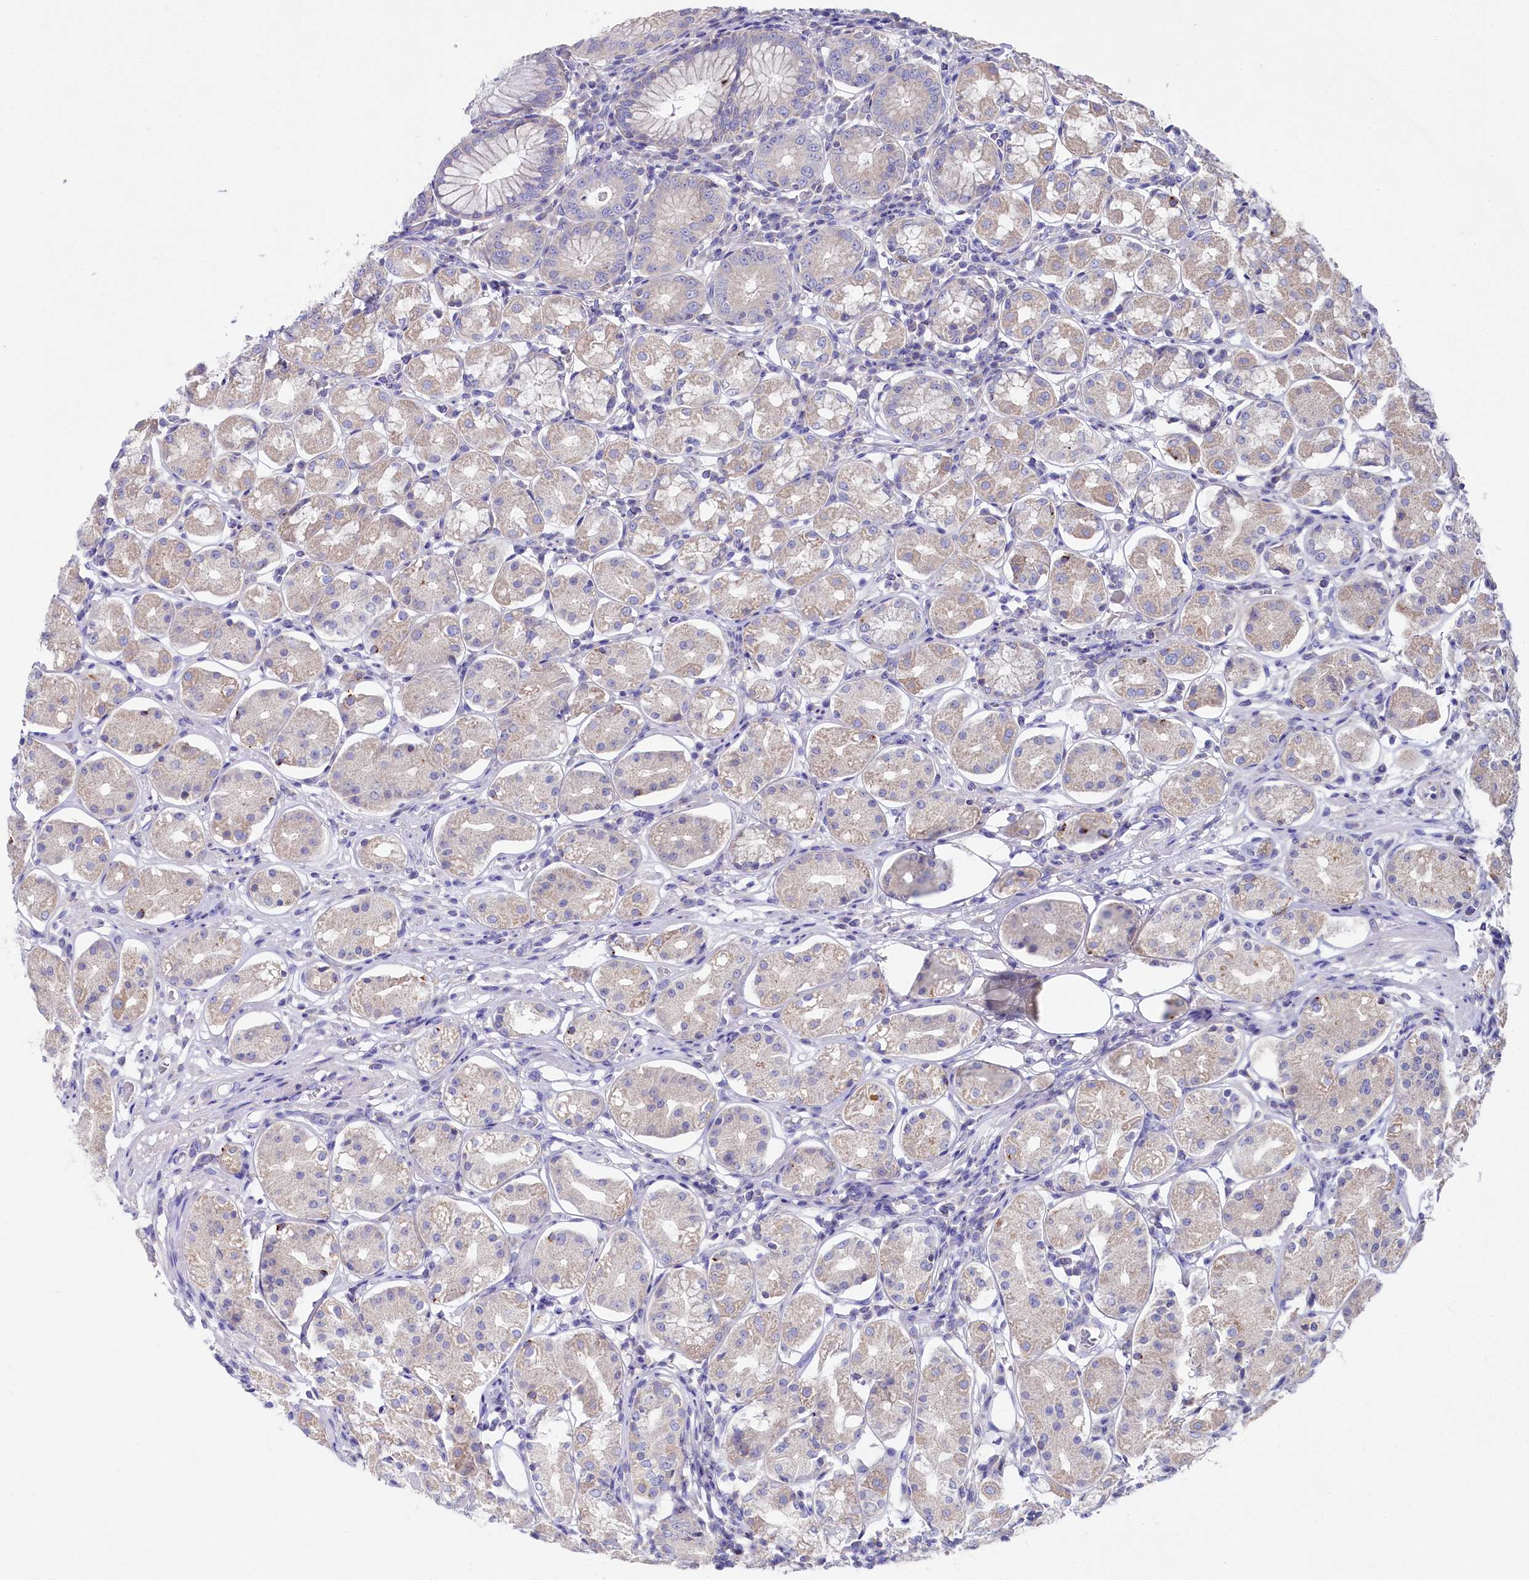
{"staining": {"intensity": "moderate", "quantity": "25%-75%", "location": "cytoplasmic/membranous"}, "tissue": "stomach", "cell_type": "Glandular cells", "image_type": "normal", "snomed": [{"axis": "morphology", "description": "Normal tissue, NOS"}, {"axis": "topography", "description": "Stomach, lower"}], "caption": "Immunohistochemical staining of unremarkable stomach reveals 25%-75% levels of moderate cytoplasmic/membranous protein positivity in about 25%-75% of glandular cells. (DAB IHC, brown staining for protein, blue staining for nuclei).", "gene": "VPS26B", "patient": {"sex": "female", "age": 56}}